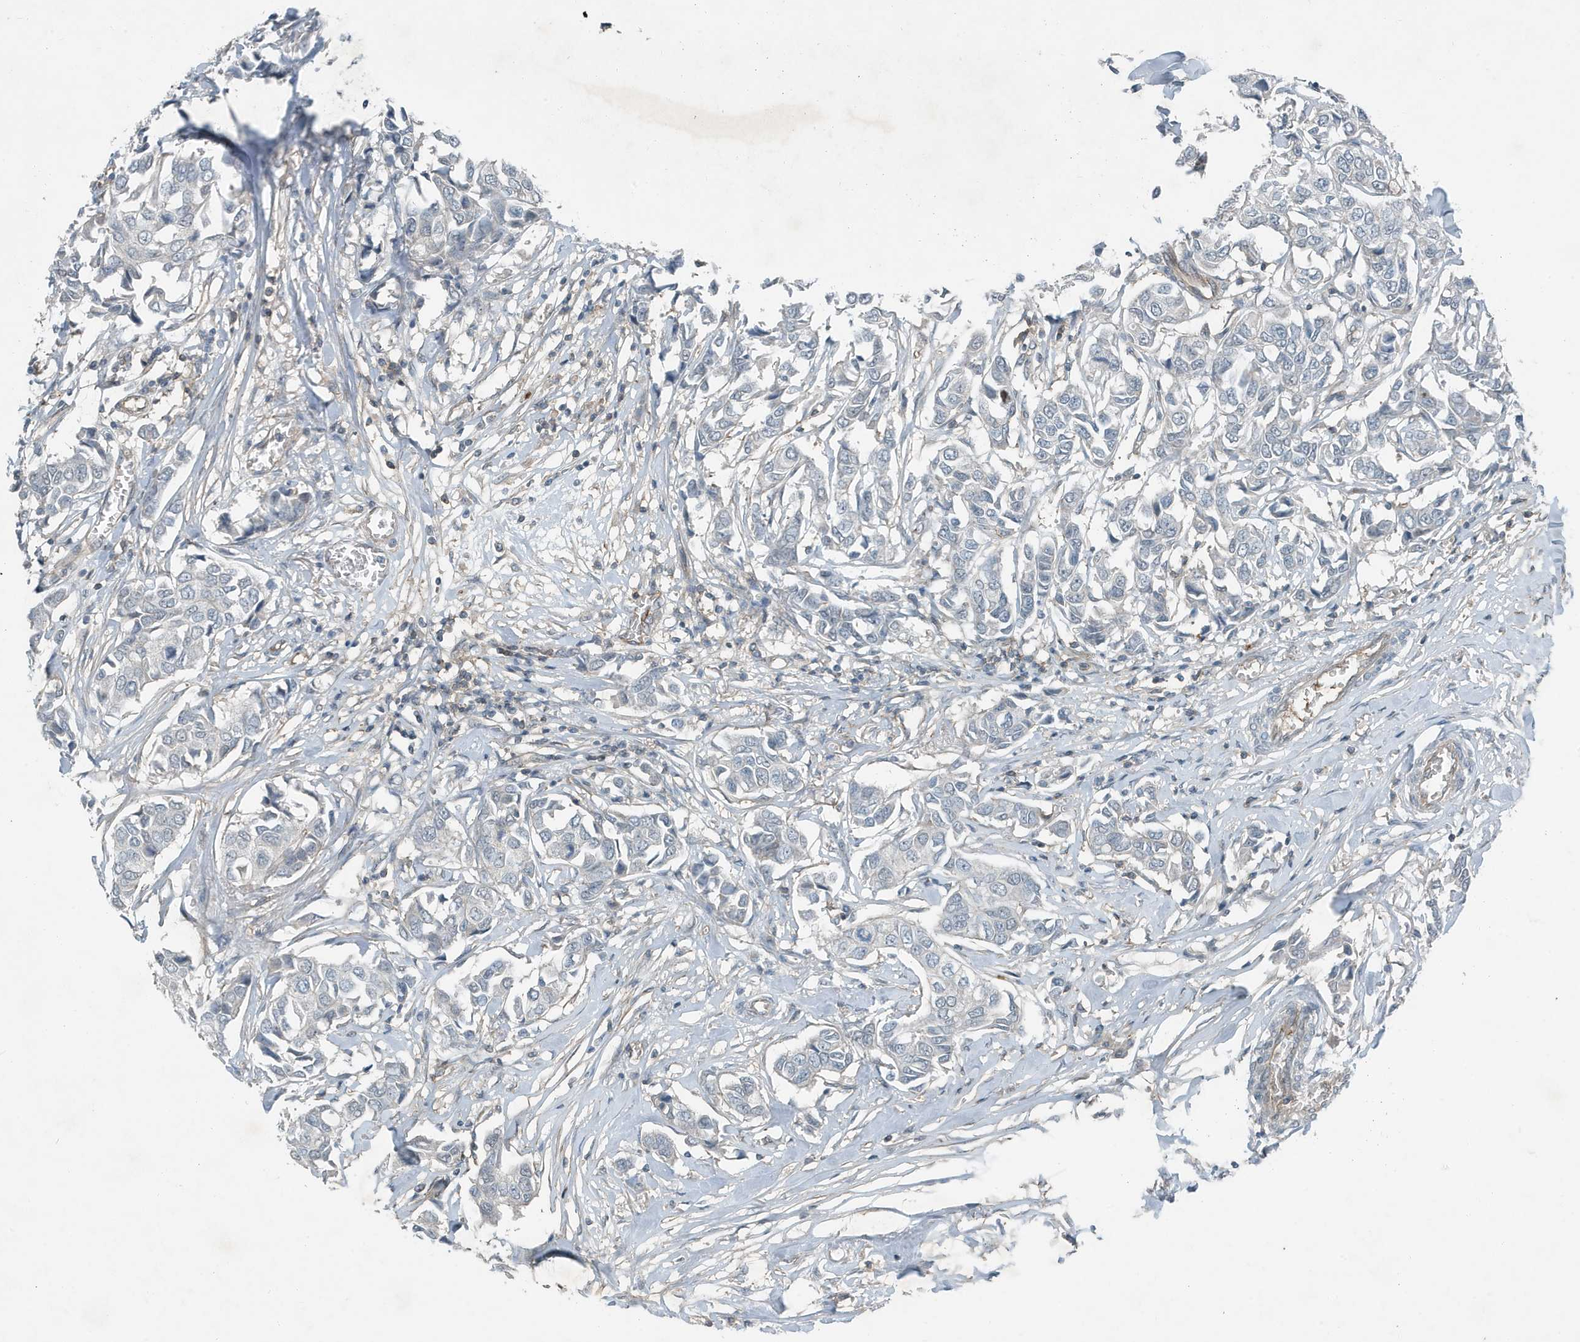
{"staining": {"intensity": "negative", "quantity": "none", "location": "none"}, "tissue": "breast cancer", "cell_type": "Tumor cells", "image_type": "cancer", "snomed": [{"axis": "morphology", "description": "Duct carcinoma"}, {"axis": "topography", "description": "Breast"}], "caption": "This micrograph is of breast cancer (intraductal carcinoma) stained with IHC to label a protein in brown with the nuclei are counter-stained blue. There is no staining in tumor cells.", "gene": "DAPP1", "patient": {"sex": "female", "age": 80}}